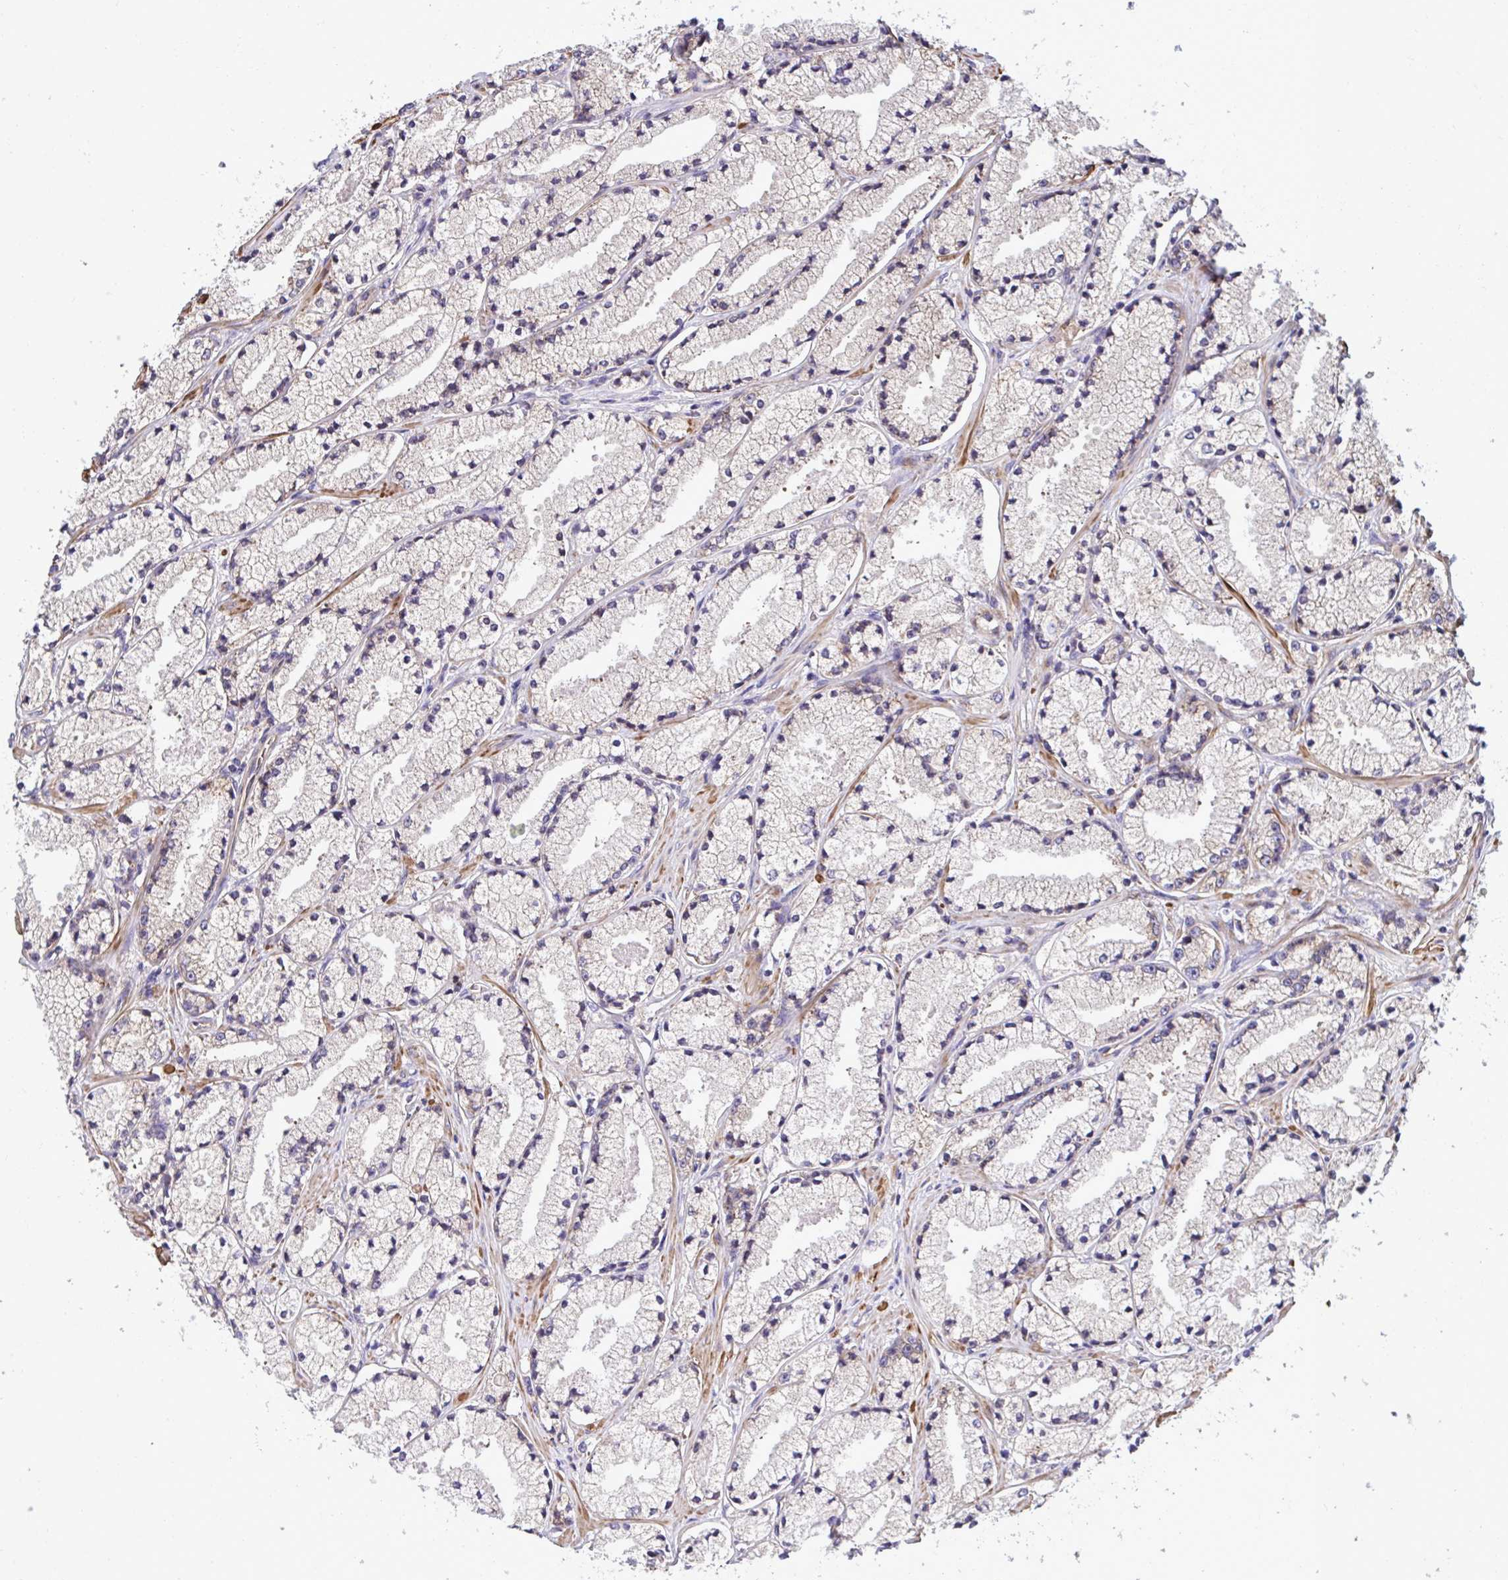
{"staining": {"intensity": "negative", "quantity": "none", "location": "none"}, "tissue": "prostate cancer", "cell_type": "Tumor cells", "image_type": "cancer", "snomed": [{"axis": "morphology", "description": "Adenocarcinoma, High grade"}, {"axis": "topography", "description": "Prostate"}], "caption": "Prostate cancer (adenocarcinoma (high-grade)) was stained to show a protein in brown. There is no significant staining in tumor cells.", "gene": "RPS15", "patient": {"sex": "male", "age": 63}}